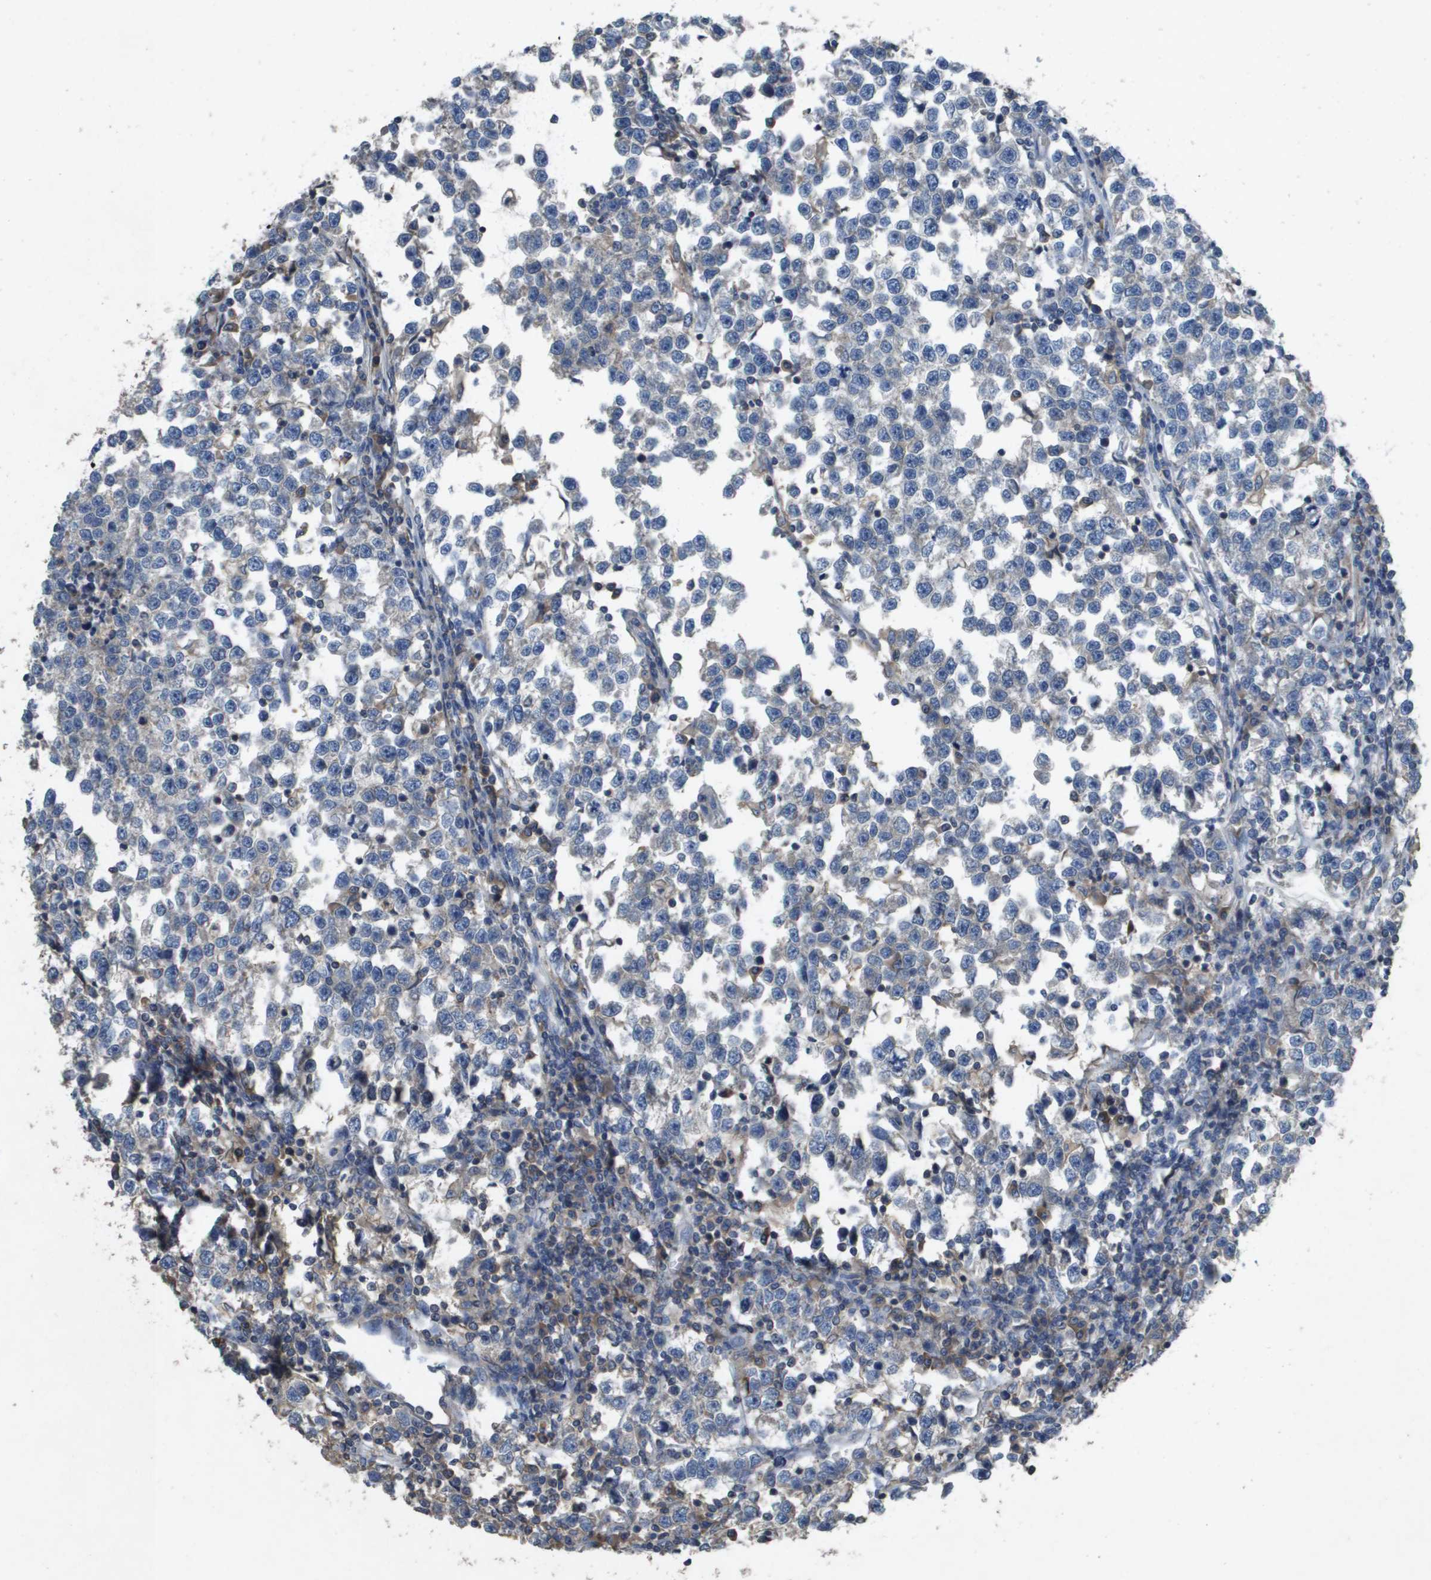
{"staining": {"intensity": "negative", "quantity": "none", "location": "none"}, "tissue": "testis cancer", "cell_type": "Tumor cells", "image_type": "cancer", "snomed": [{"axis": "morphology", "description": "Normal tissue, NOS"}, {"axis": "morphology", "description": "Seminoma, NOS"}, {"axis": "topography", "description": "Testis"}], "caption": "IHC of human testis seminoma demonstrates no staining in tumor cells.", "gene": "CLCA4", "patient": {"sex": "male", "age": 43}}